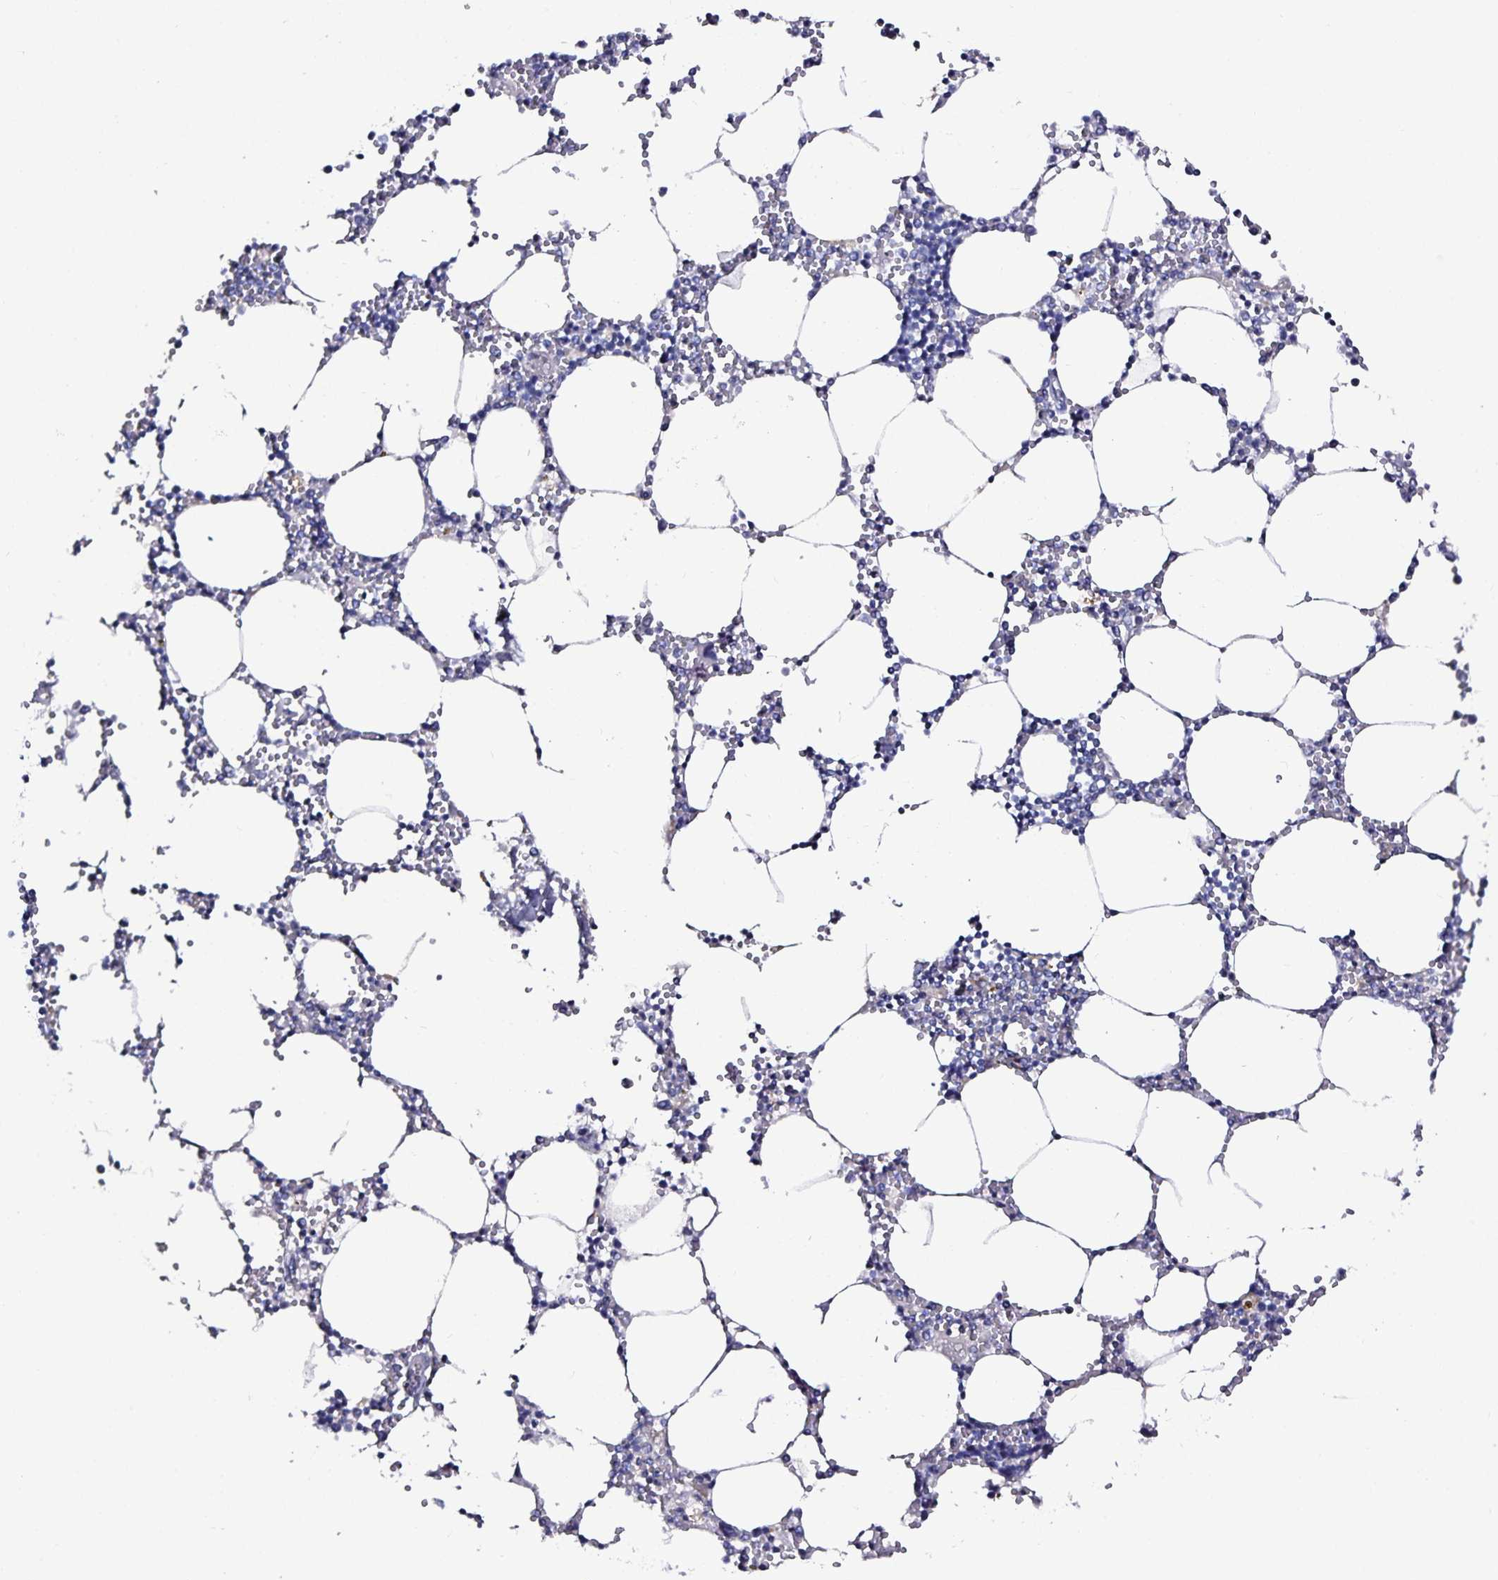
{"staining": {"intensity": "negative", "quantity": "none", "location": "none"}, "tissue": "bone marrow", "cell_type": "Hematopoietic cells", "image_type": "normal", "snomed": [{"axis": "morphology", "description": "Normal tissue, NOS"}, {"axis": "topography", "description": "Bone marrow"}], "caption": "Immunohistochemical staining of normal human bone marrow demonstrates no significant positivity in hematopoietic cells.", "gene": "TTR", "patient": {"sex": "male", "age": 54}}